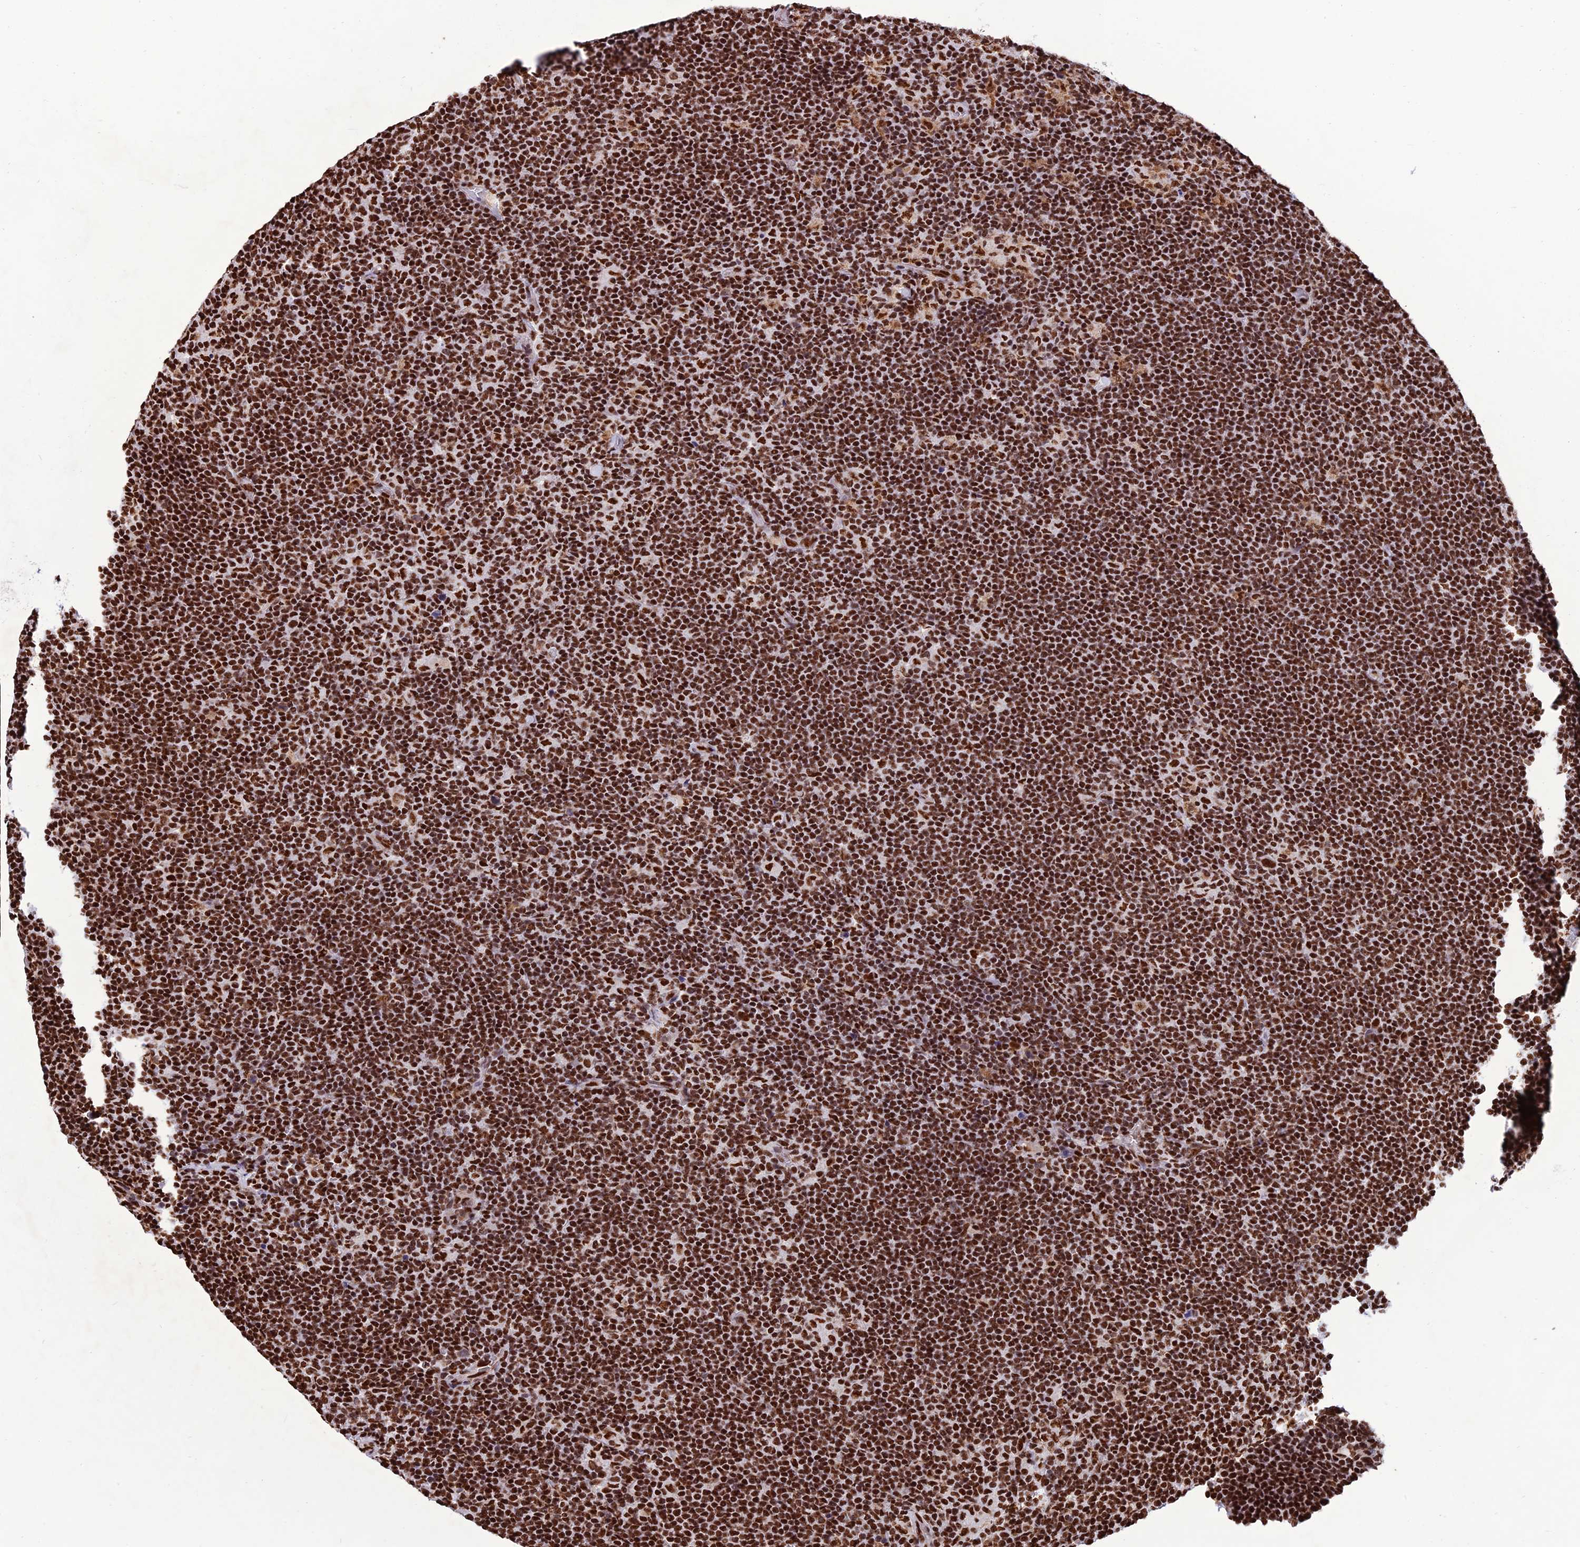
{"staining": {"intensity": "weak", "quantity": ">75%", "location": "nuclear"}, "tissue": "lymphoma", "cell_type": "Tumor cells", "image_type": "cancer", "snomed": [{"axis": "morphology", "description": "Hodgkin's disease, NOS"}, {"axis": "topography", "description": "Lymph node"}], "caption": "The immunohistochemical stain labels weak nuclear staining in tumor cells of lymphoma tissue.", "gene": "INO80E", "patient": {"sex": "female", "age": 57}}